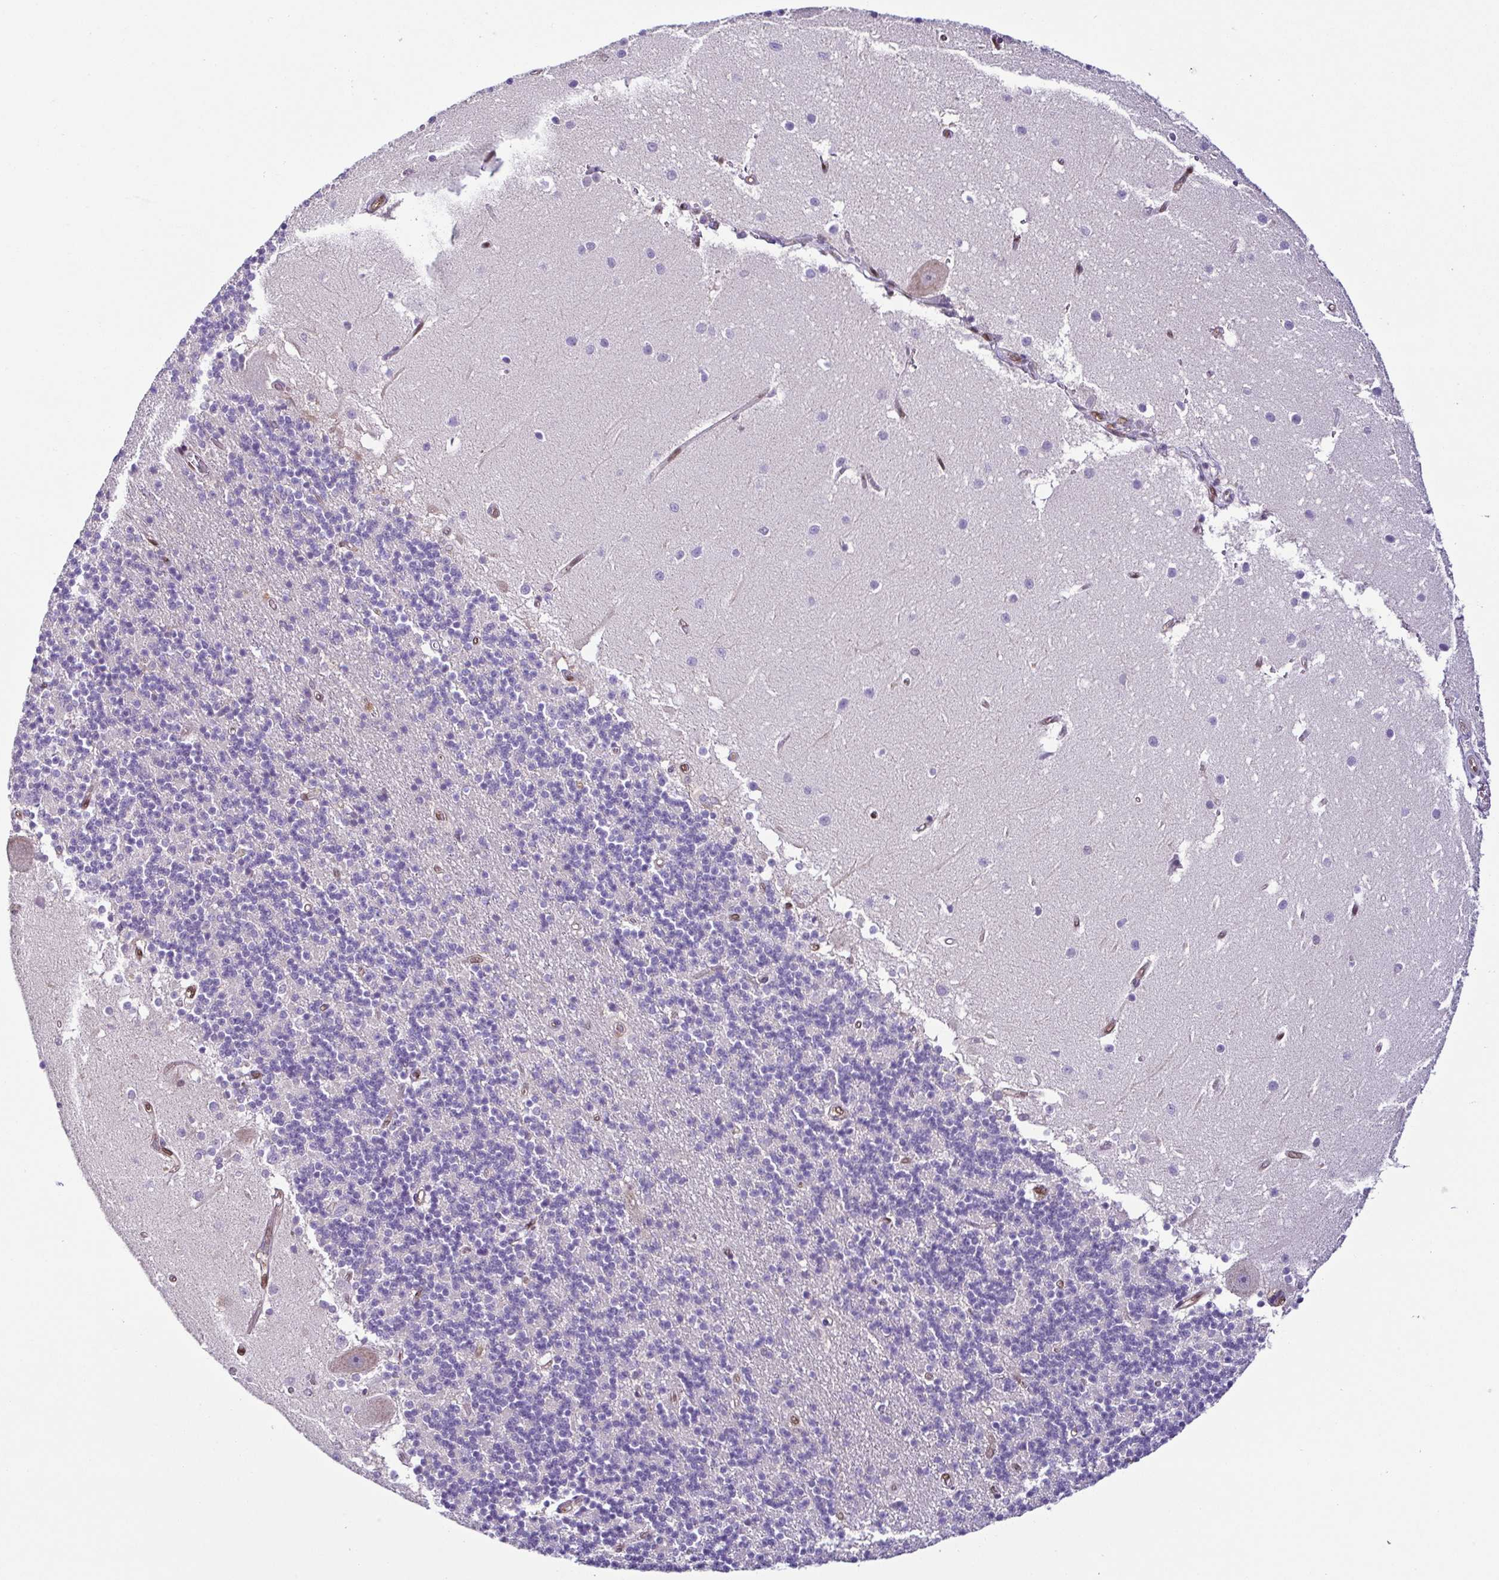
{"staining": {"intensity": "negative", "quantity": "none", "location": "none"}, "tissue": "cerebellum", "cell_type": "Cells in granular layer", "image_type": "normal", "snomed": [{"axis": "morphology", "description": "Normal tissue, NOS"}, {"axis": "topography", "description": "Cerebellum"}], "caption": "Photomicrograph shows no protein expression in cells in granular layer of normal cerebellum.", "gene": "PSMB9", "patient": {"sex": "male", "age": 54}}